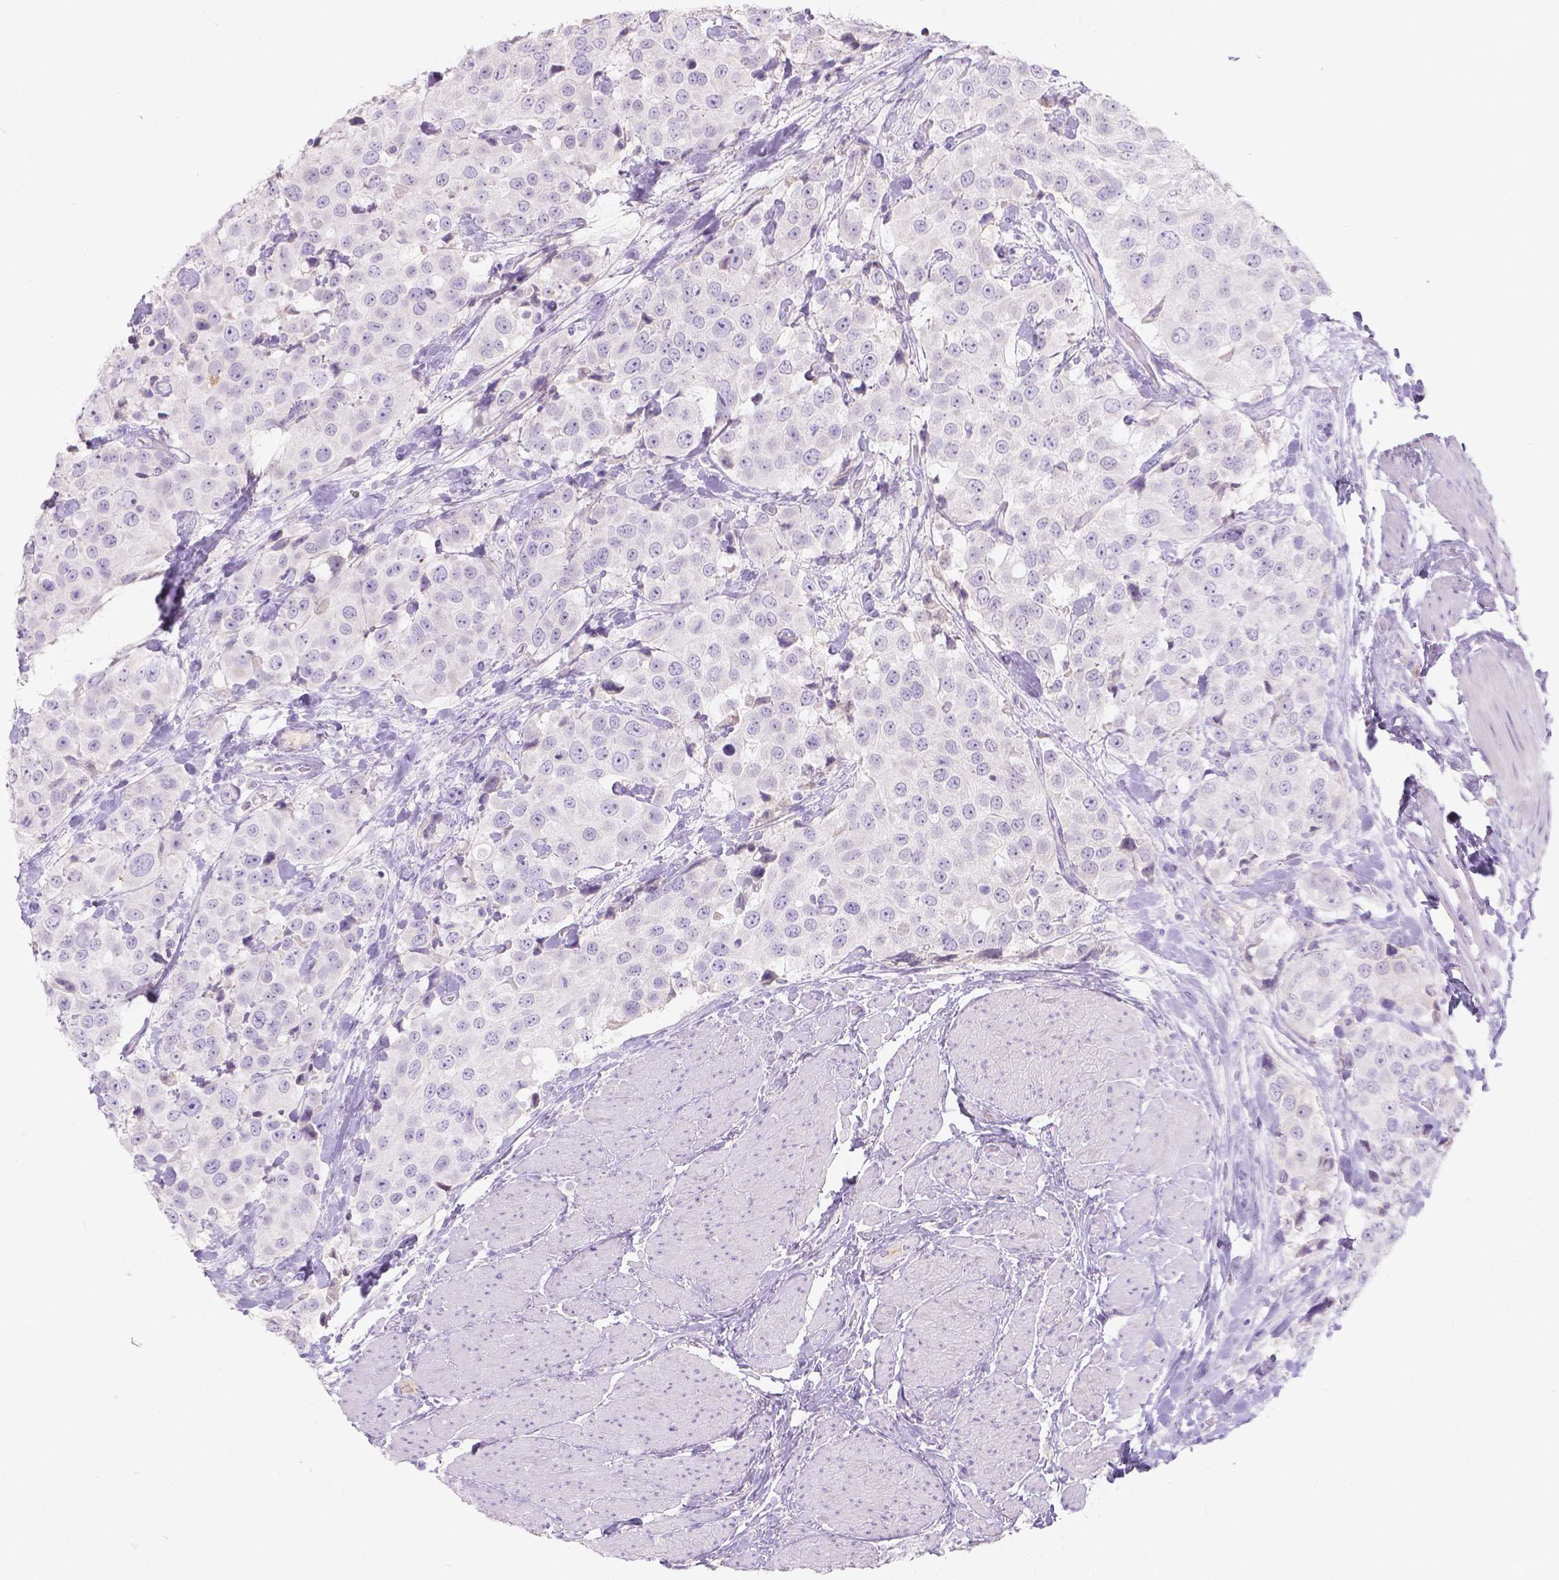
{"staining": {"intensity": "negative", "quantity": "none", "location": "none"}, "tissue": "urothelial cancer", "cell_type": "Tumor cells", "image_type": "cancer", "snomed": [{"axis": "morphology", "description": "Urothelial carcinoma, High grade"}, {"axis": "topography", "description": "Urinary bladder"}], "caption": "Tumor cells show no significant protein positivity in urothelial cancer. (Brightfield microscopy of DAB (3,3'-diaminobenzidine) immunohistochemistry at high magnification).", "gene": "GAL3ST2", "patient": {"sex": "female", "age": 64}}